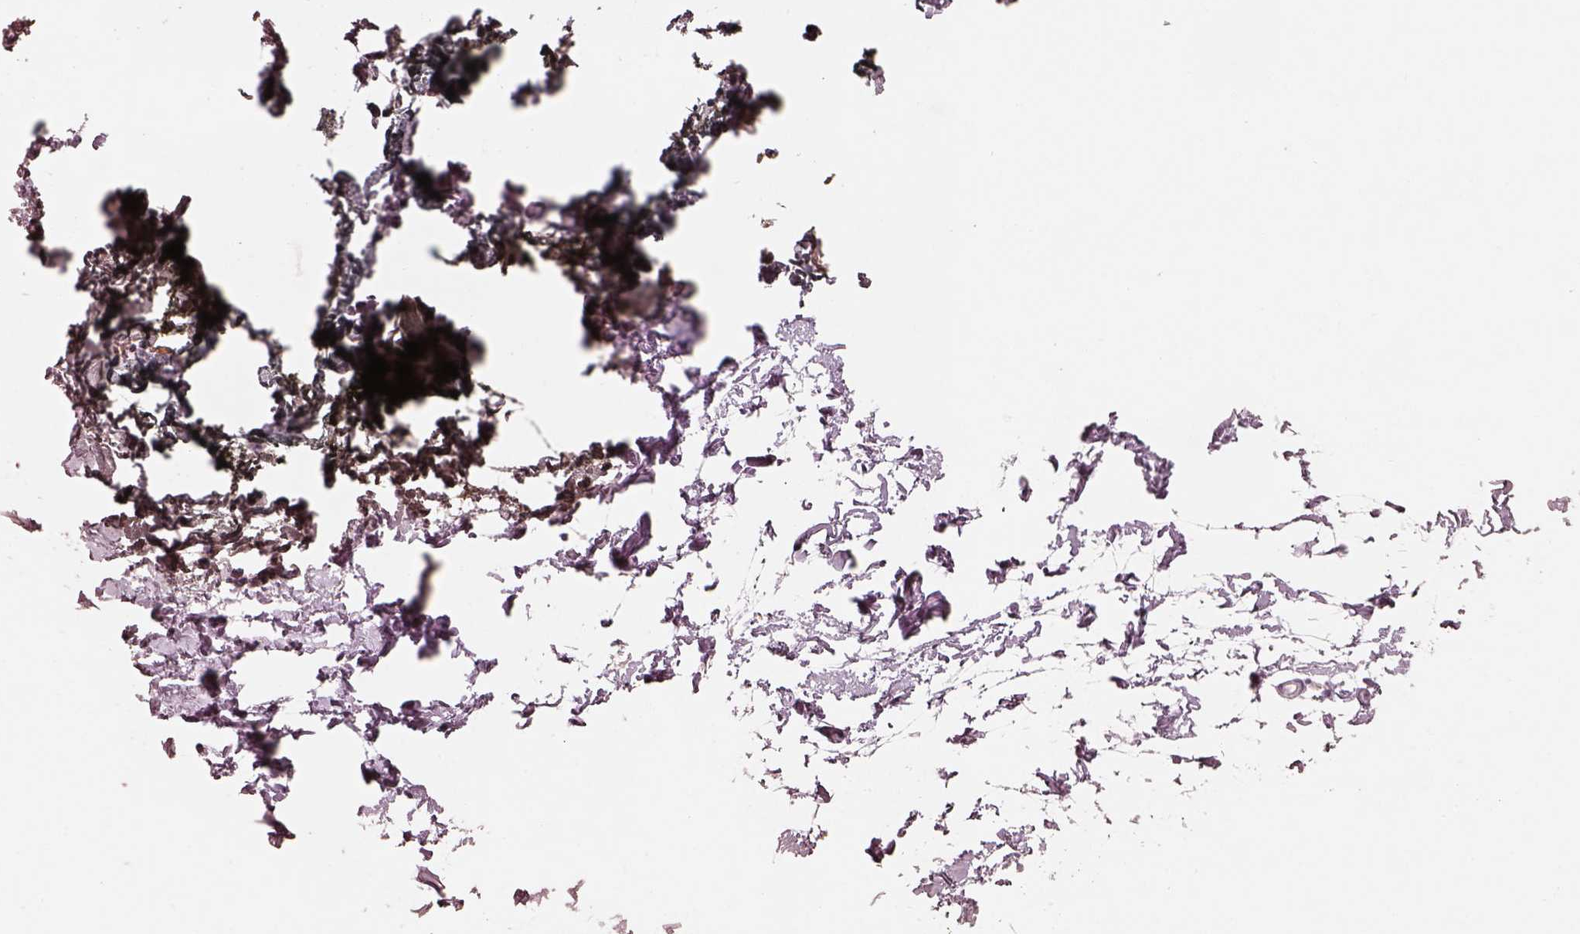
{"staining": {"intensity": "negative", "quantity": "none", "location": "none"}, "tissue": "skin", "cell_type": "Fibroblasts", "image_type": "normal", "snomed": [{"axis": "morphology", "description": "Normal tissue, NOS"}, {"axis": "topography", "description": "Skin"}], "caption": "This is an immunohistochemistry (IHC) photomicrograph of benign skin. There is no positivity in fibroblasts.", "gene": "KRT82", "patient": {"sex": "female", "age": 34}}